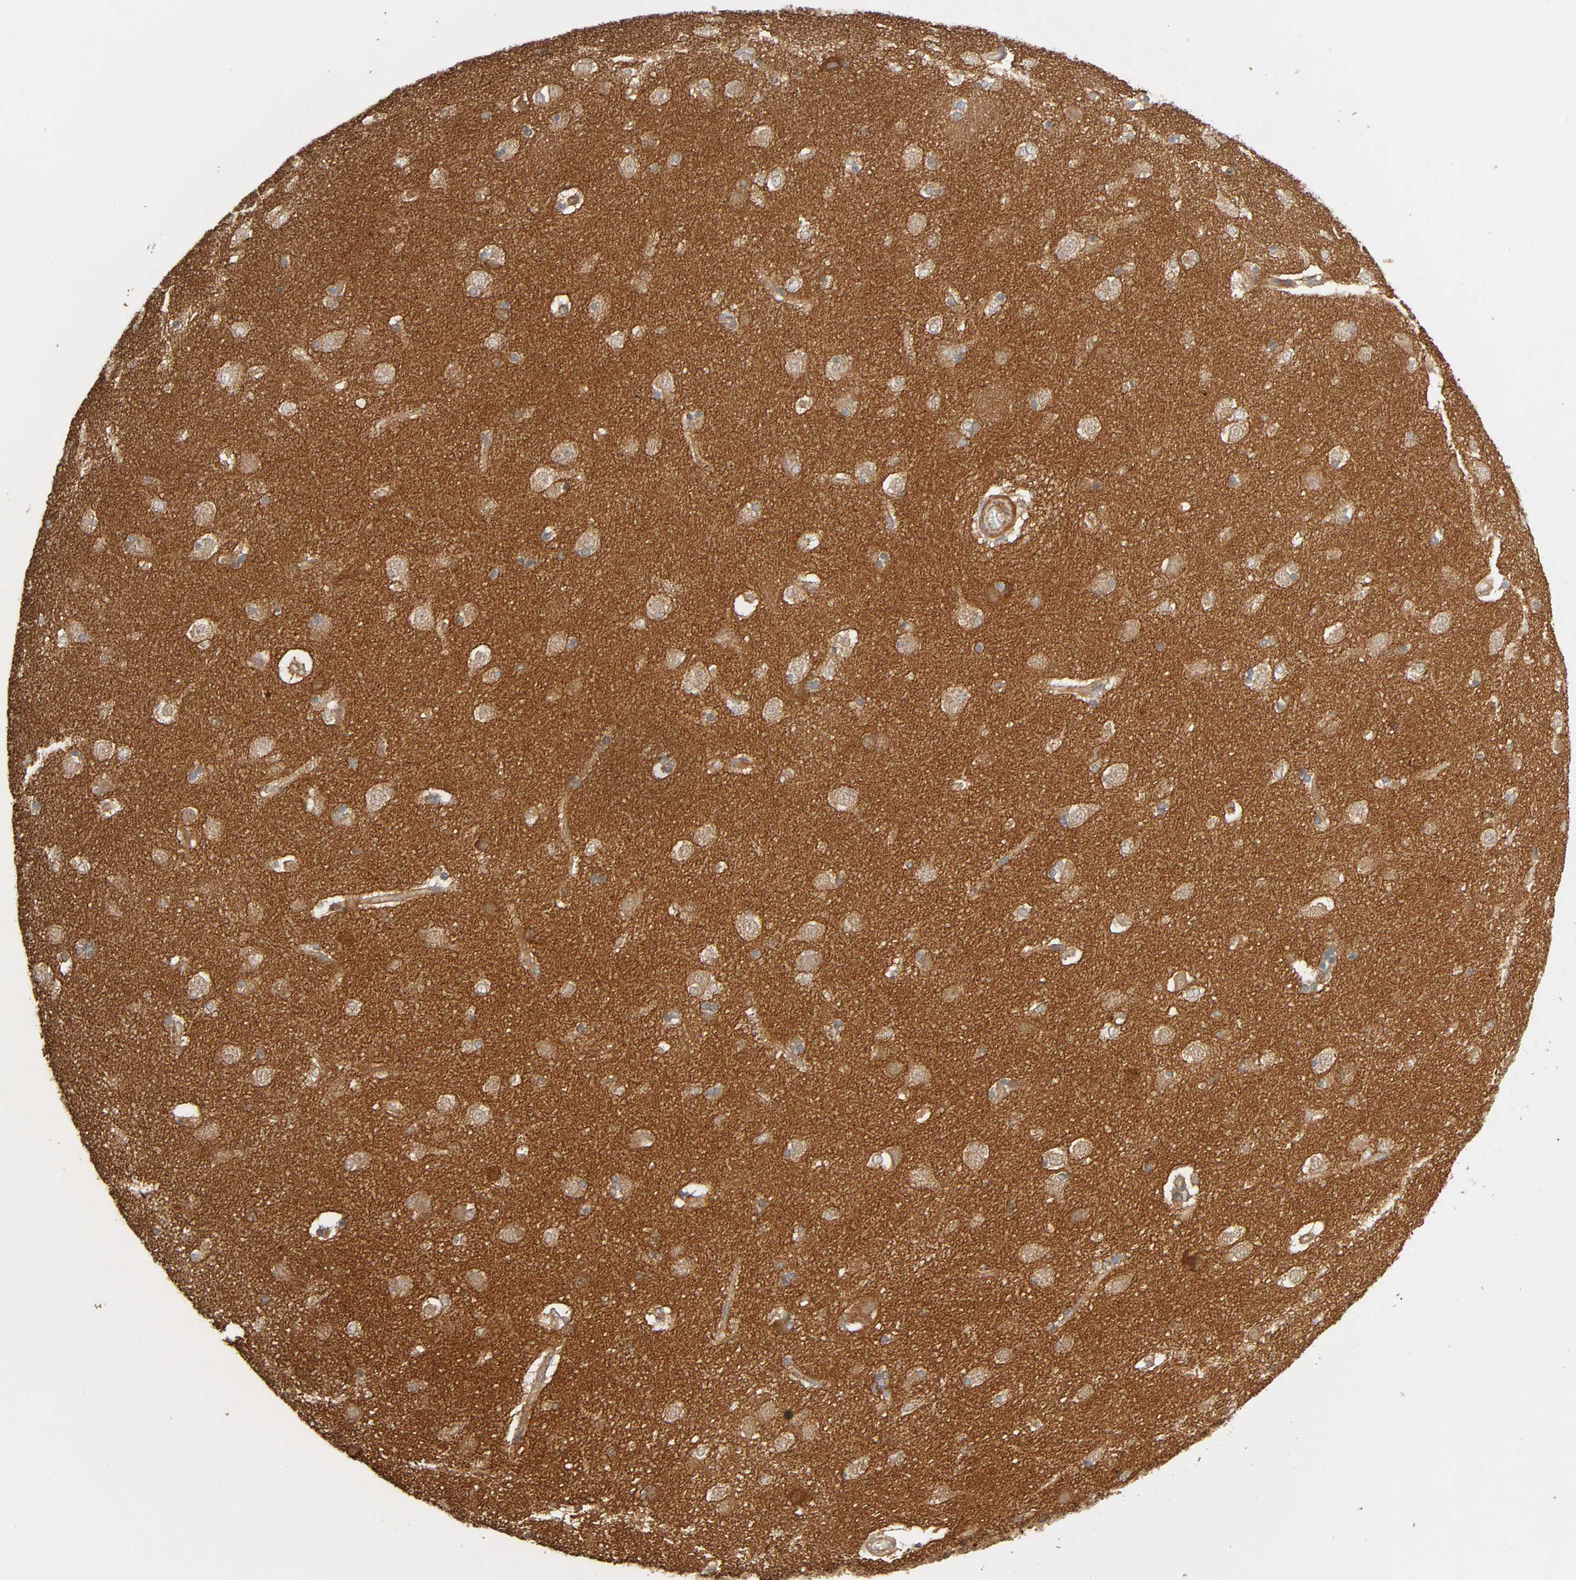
{"staining": {"intensity": "negative", "quantity": "none", "location": "none"}, "tissue": "caudate", "cell_type": "Glial cells", "image_type": "normal", "snomed": [{"axis": "morphology", "description": "Normal tissue, NOS"}, {"axis": "topography", "description": "Lateral ventricle wall"}], "caption": "Immunohistochemical staining of benign human caudate shows no significant staining in glial cells.", "gene": "SGSM1", "patient": {"sex": "female", "age": 19}}